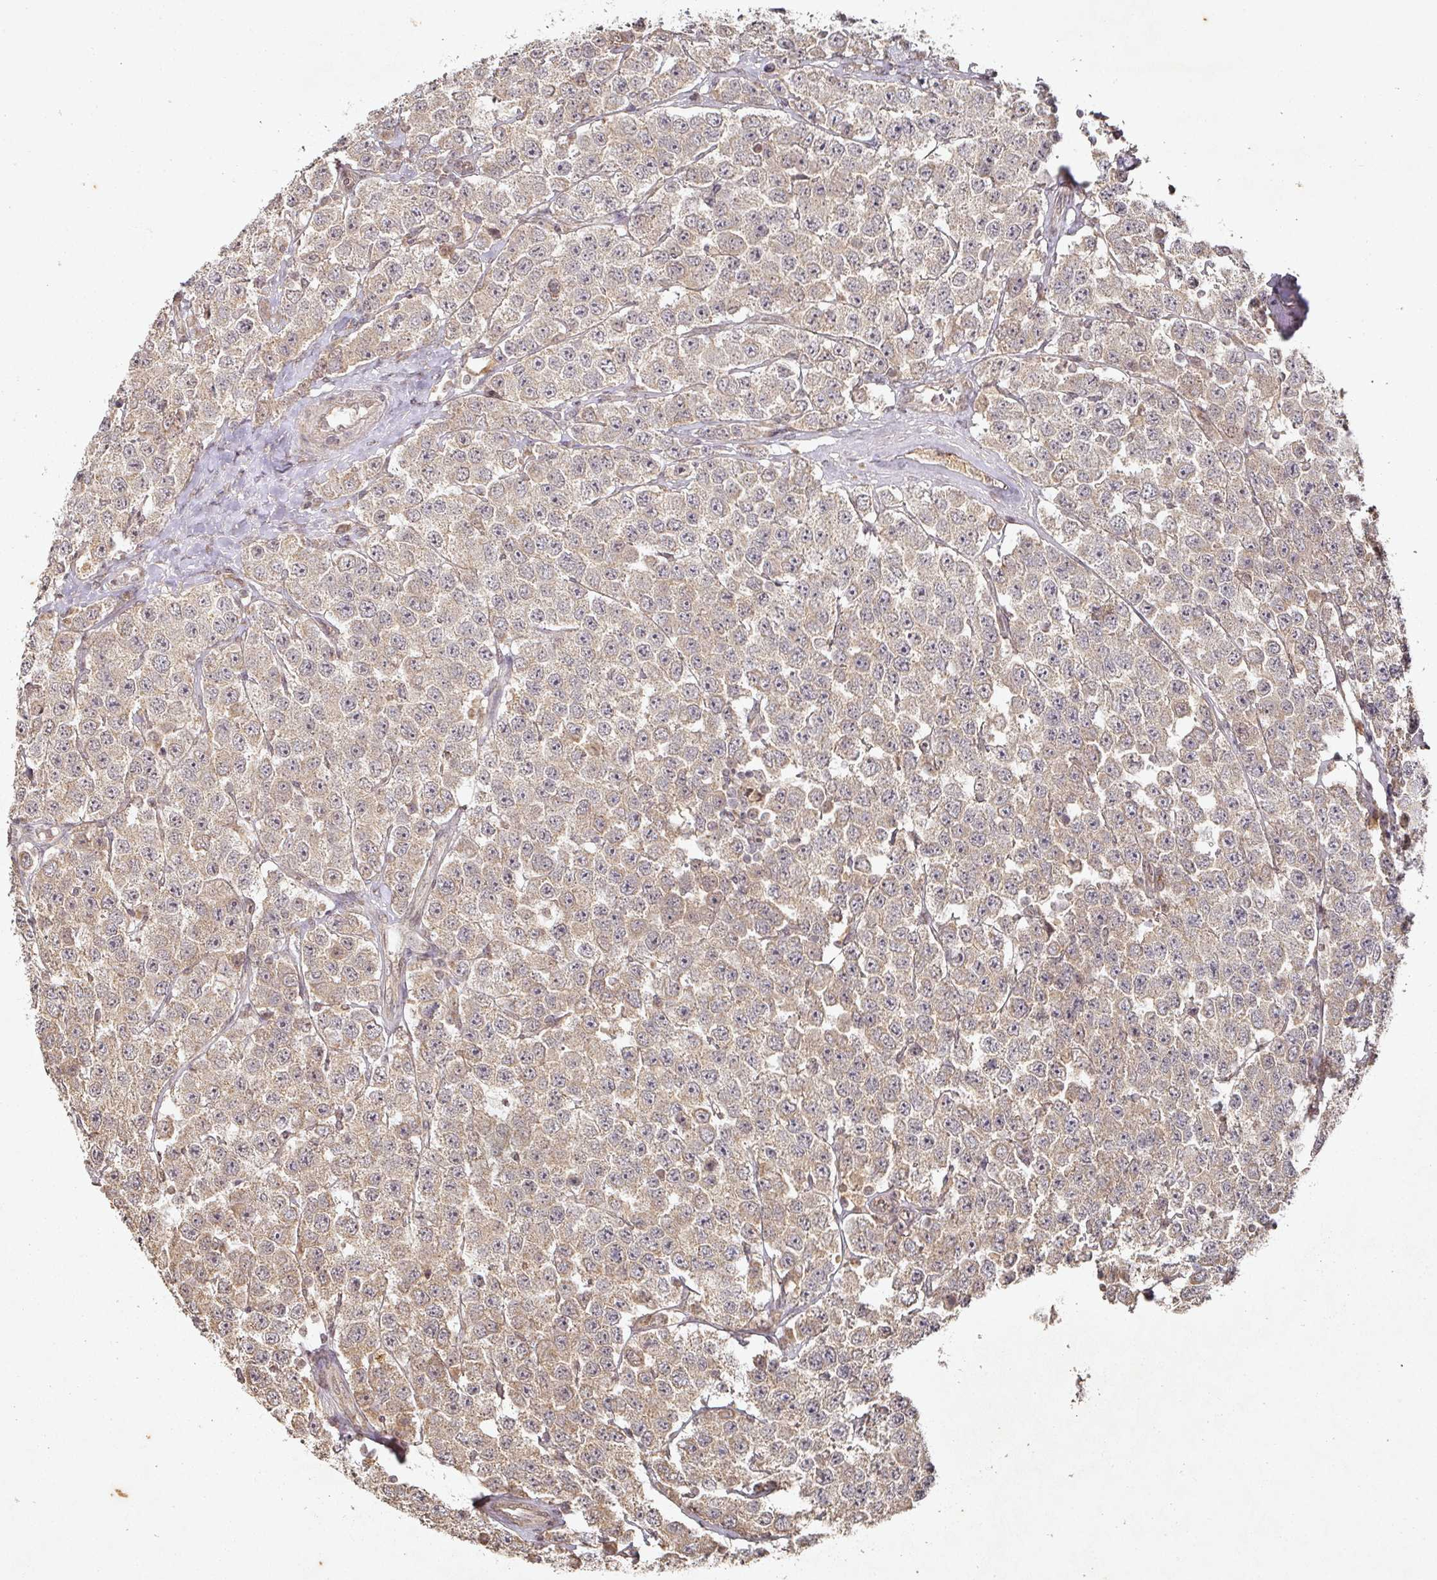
{"staining": {"intensity": "weak", "quantity": ">75%", "location": "cytoplasmic/membranous"}, "tissue": "testis cancer", "cell_type": "Tumor cells", "image_type": "cancer", "snomed": [{"axis": "morphology", "description": "Seminoma, NOS"}, {"axis": "topography", "description": "Testis"}], "caption": "Tumor cells reveal weak cytoplasmic/membranous staining in approximately >75% of cells in seminoma (testis).", "gene": "CAPN5", "patient": {"sex": "male", "age": 28}}